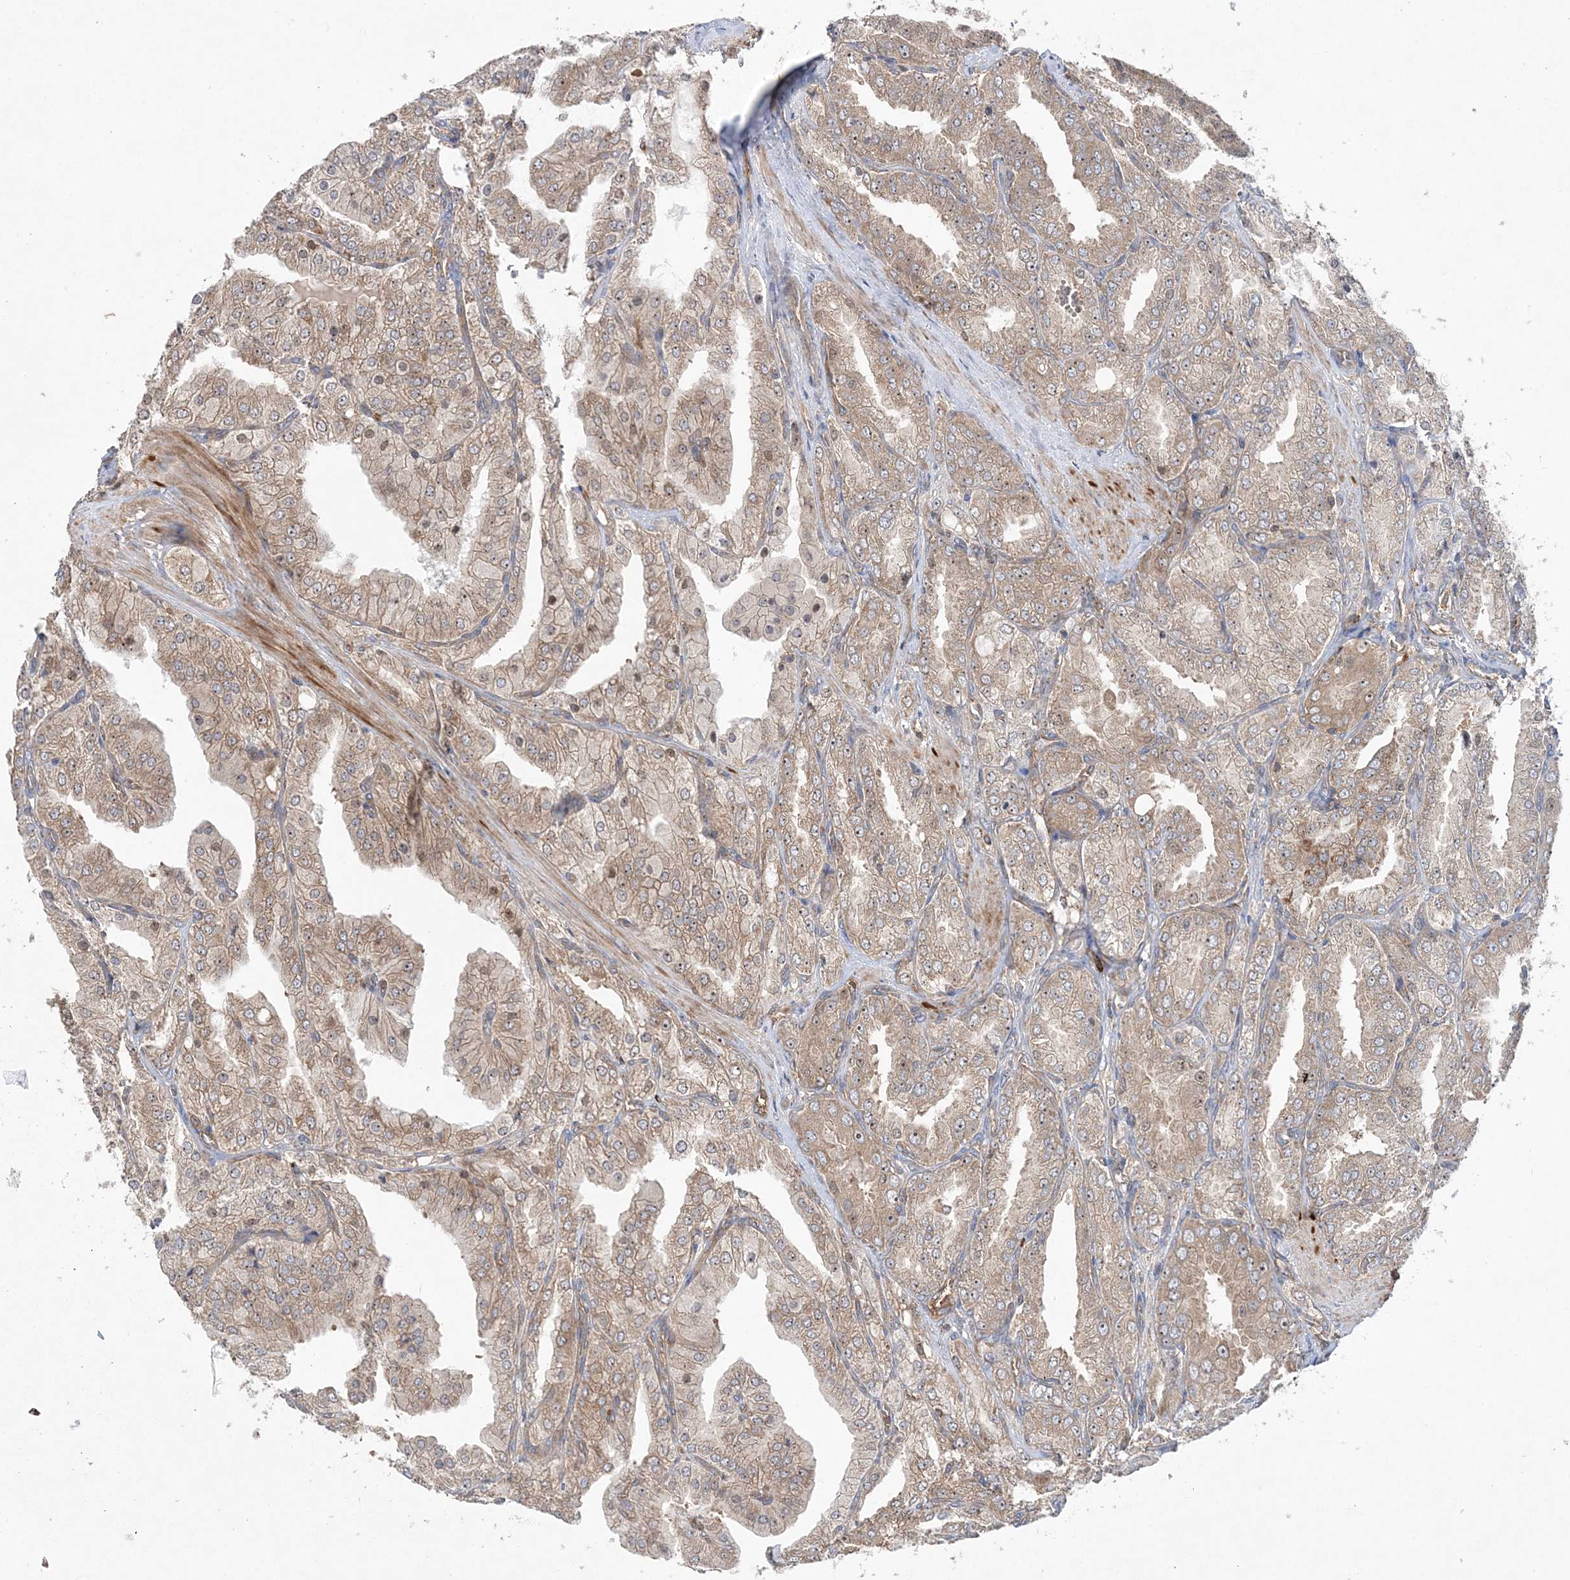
{"staining": {"intensity": "moderate", "quantity": "25%-75%", "location": "cytoplasmic/membranous"}, "tissue": "prostate cancer", "cell_type": "Tumor cells", "image_type": "cancer", "snomed": [{"axis": "morphology", "description": "Adenocarcinoma, High grade"}, {"axis": "topography", "description": "Prostate"}], "caption": "Immunohistochemical staining of human prostate high-grade adenocarcinoma shows medium levels of moderate cytoplasmic/membranous protein staining in about 25%-75% of tumor cells.", "gene": "ACAP2", "patient": {"sex": "male", "age": 50}}